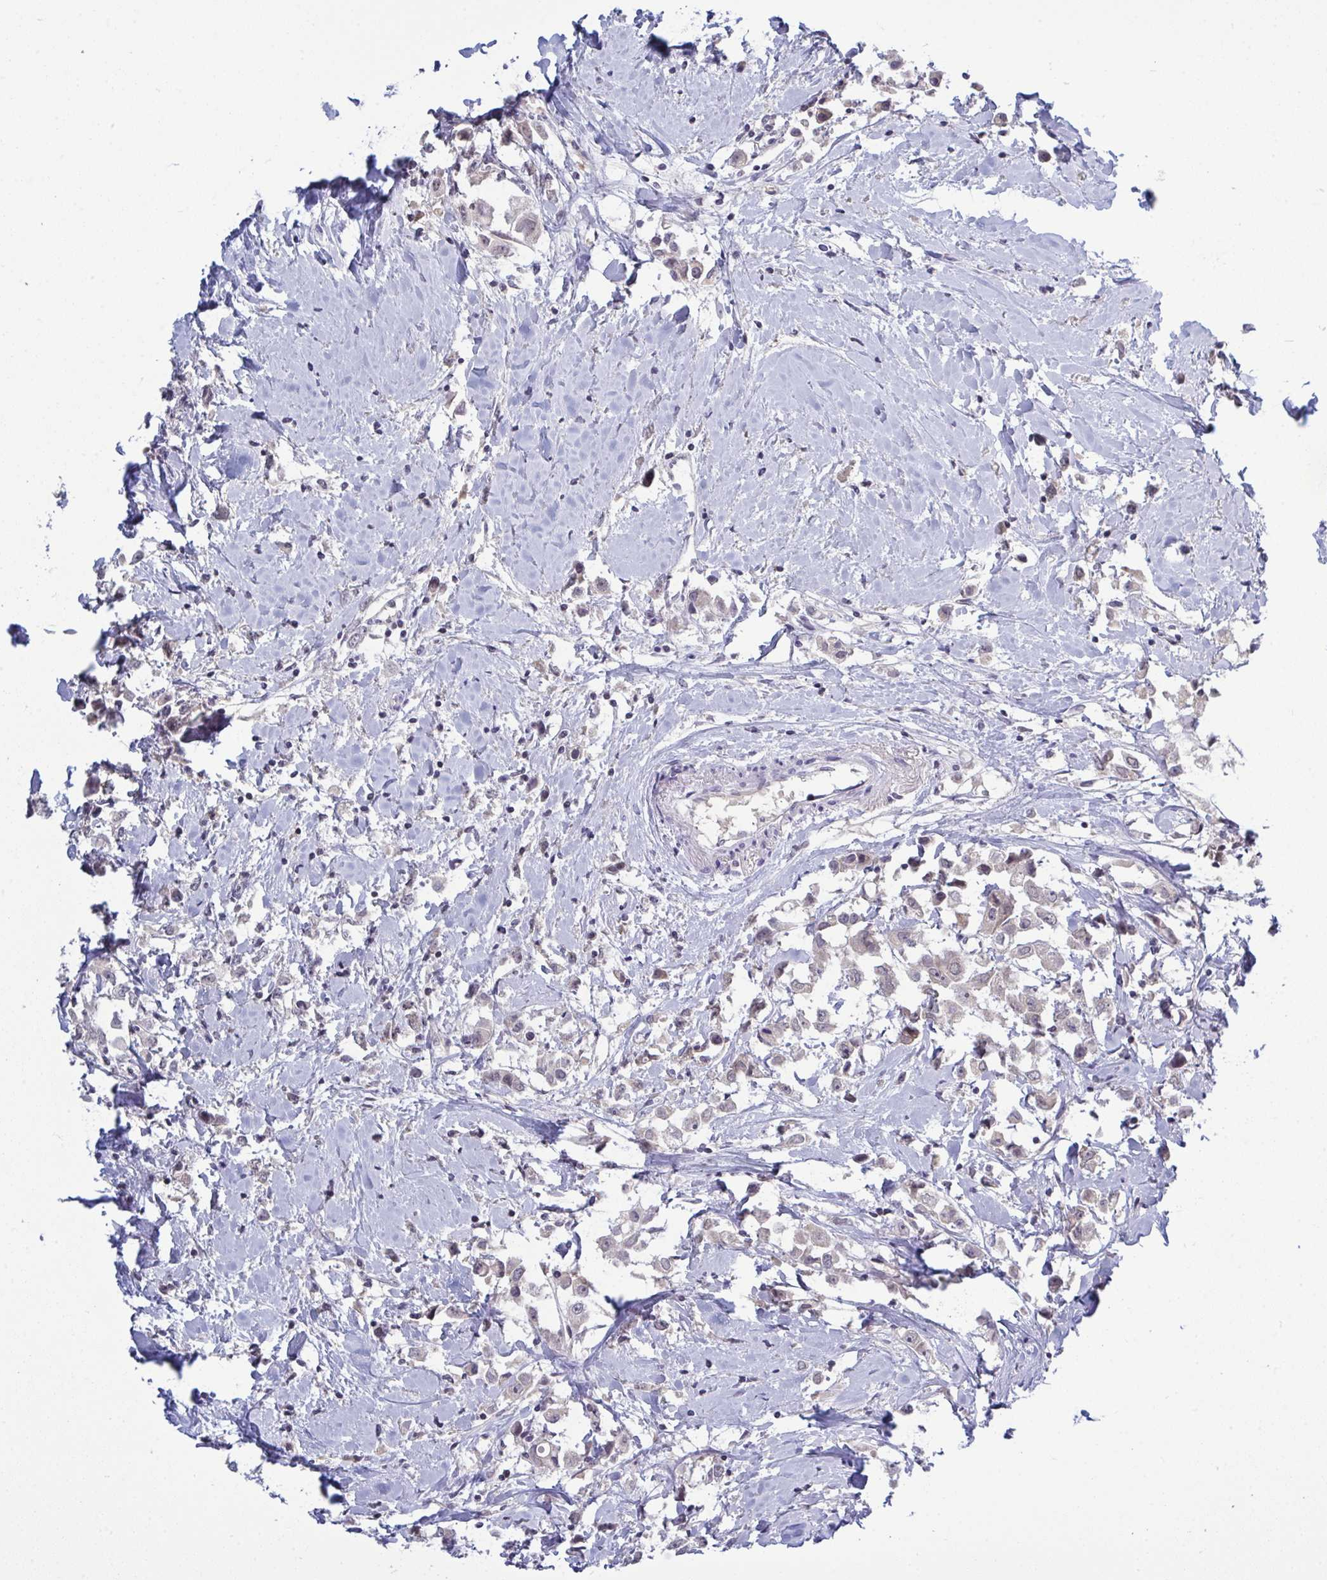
{"staining": {"intensity": "negative", "quantity": "none", "location": "none"}, "tissue": "breast cancer", "cell_type": "Tumor cells", "image_type": "cancer", "snomed": [{"axis": "morphology", "description": "Duct carcinoma"}, {"axis": "topography", "description": "Breast"}], "caption": "High power microscopy micrograph of an immunohistochemistry (IHC) histopathology image of breast cancer, revealing no significant expression in tumor cells.", "gene": "ZNF784", "patient": {"sex": "female", "age": 61}}